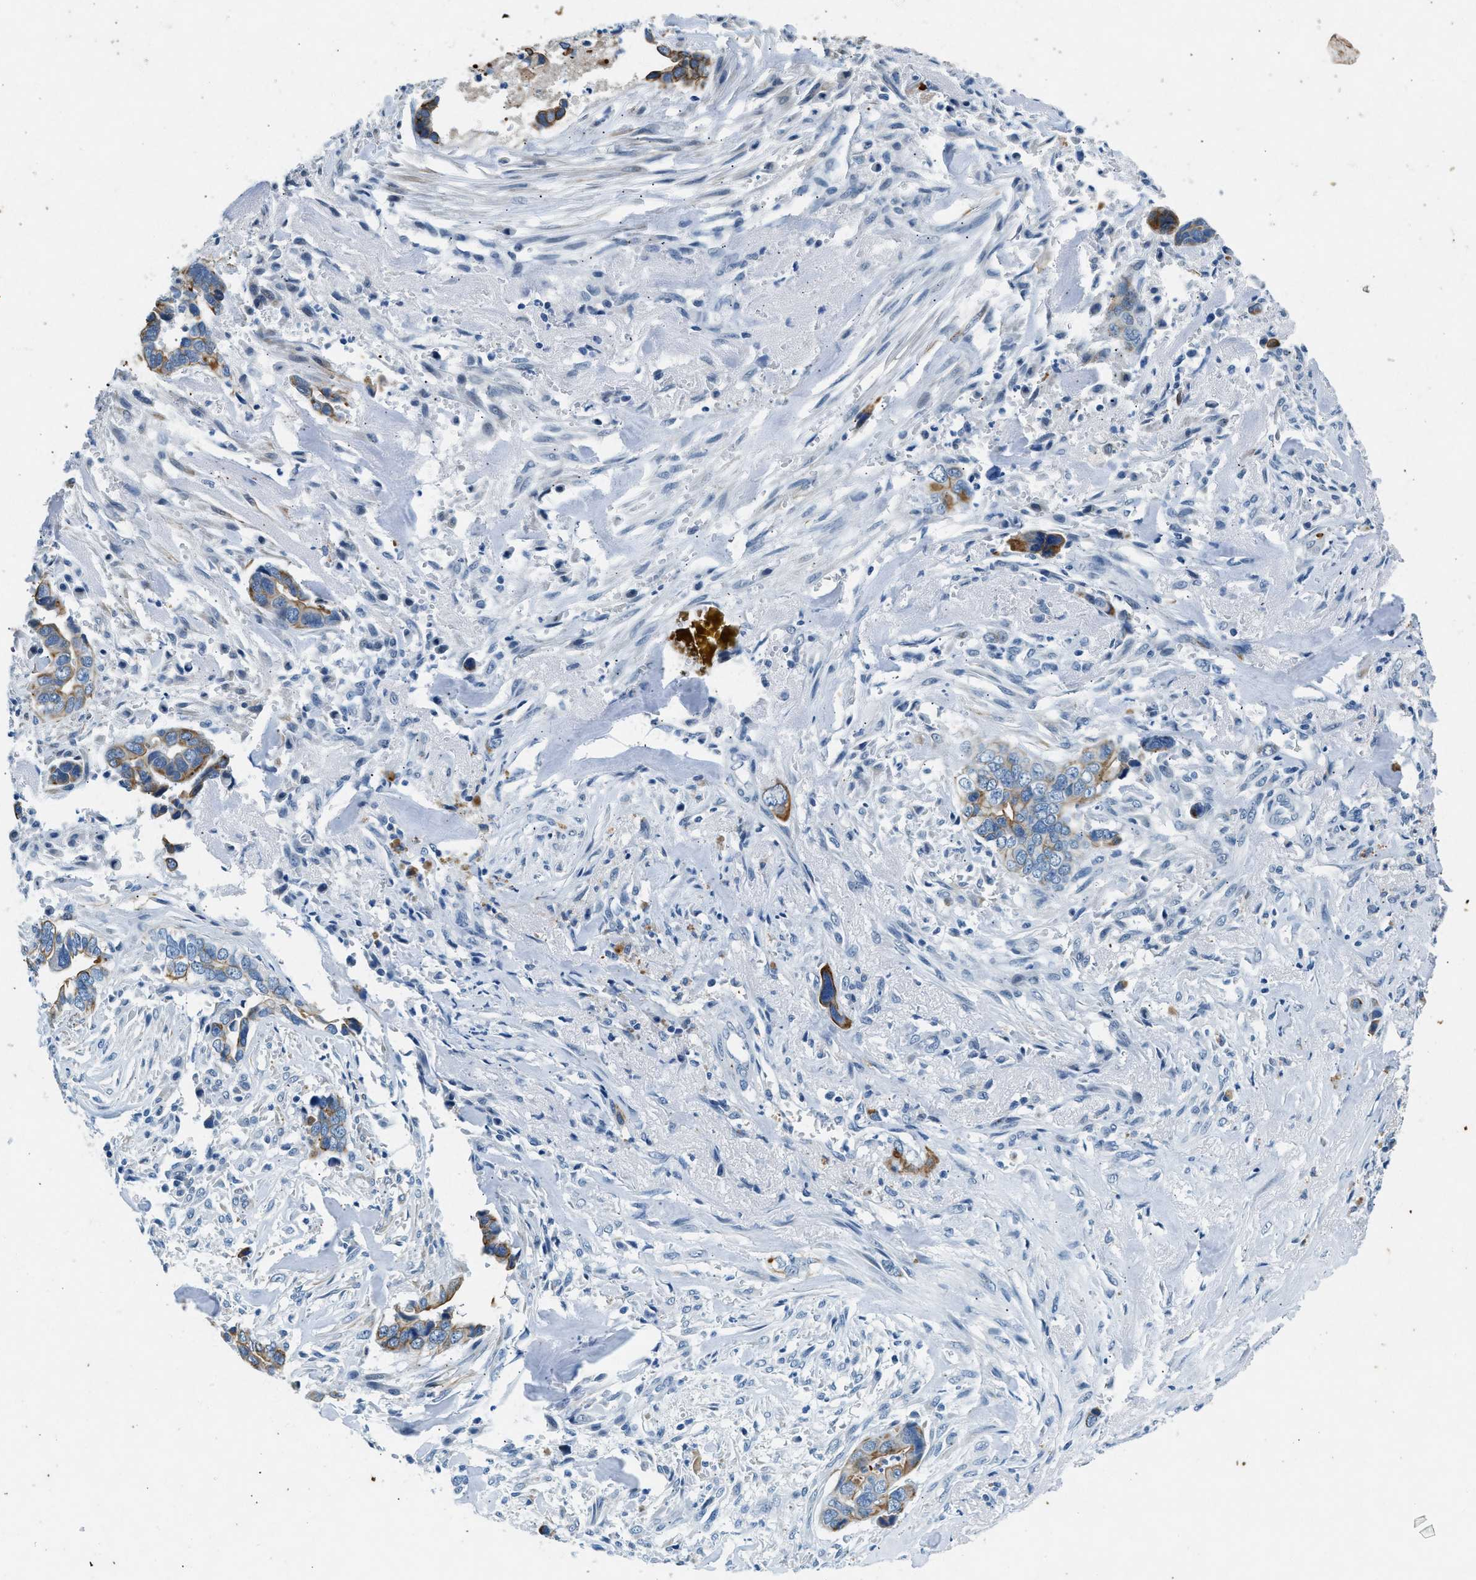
{"staining": {"intensity": "moderate", "quantity": "25%-75%", "location": "cytoplasmic/membranous"}, "tissue": "liver cancer", "cell_type": "Tumor cells", "image_type": "cancer", "snomed": [{"axis": "morphology", "description": "Cholangiocarcinoma"}, {"axis": "topography", "description": "Liver"}], "caption": "Immunohistochemical staining of cholangiocarcinoma (liver) demonstrates medium levels of moderate cytoplasmic/membranous protein expression in about 25%-75% of tumor cells.", "gene": "CFAP20", "patient": {"sex": "female", "age": 79}}